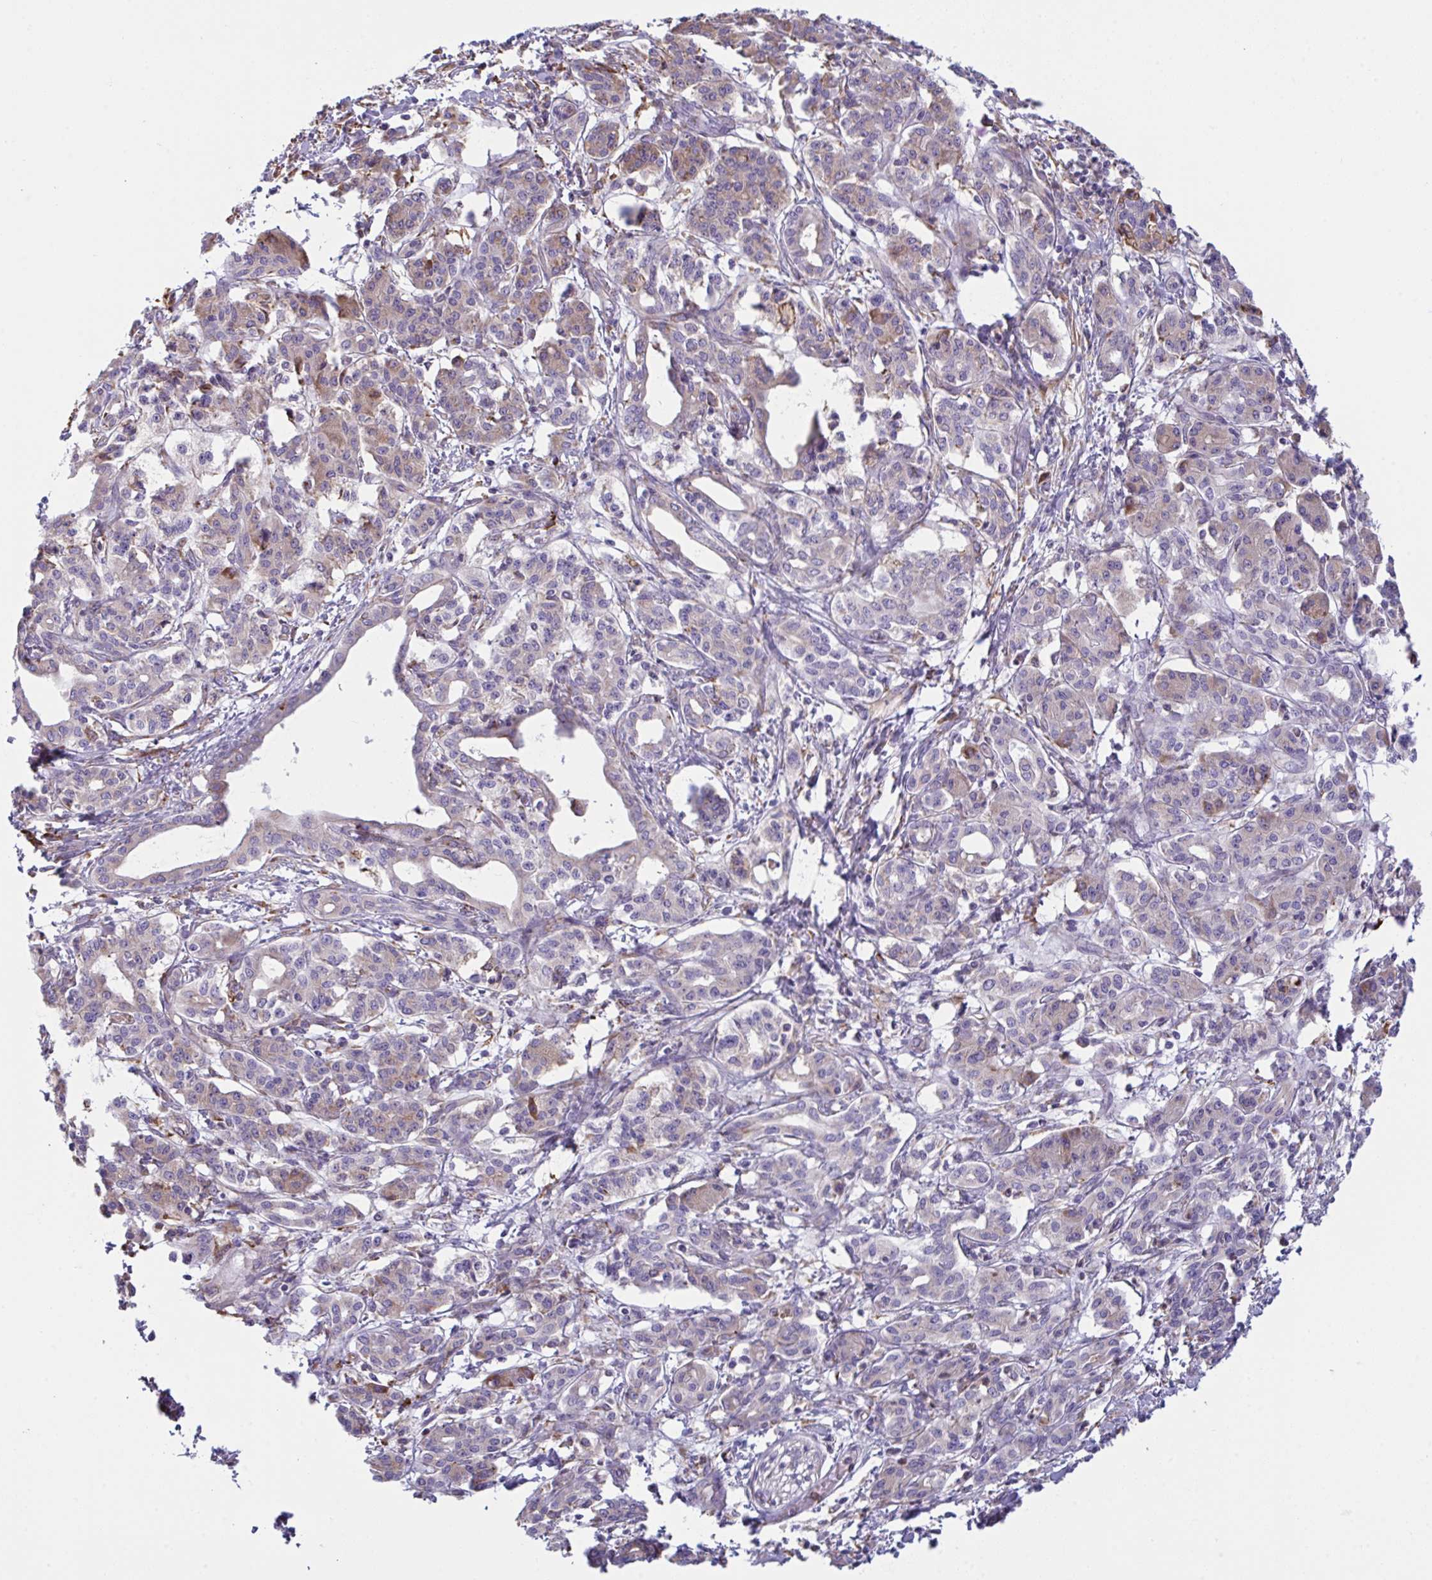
{"staining": {"intensity": "weak", "quantity": "<25%", "location": "cytoplasmic/membranous"}, "tissue": "pancreatic cancer", "cell_type": "Tumor cells", "image_type": "cancer", "snomed": [{"axis": "morphology", "description": "Adenocarcinoma, NOS"}, {"axis": "topography", "description": "Pancreas"}], "caption": "The image demonstrates no significant staining in tumor cells of adenocarcinoma (pancreatic).", "gene": "MYMK", "patient": {"sex": "male", "age": 58}}